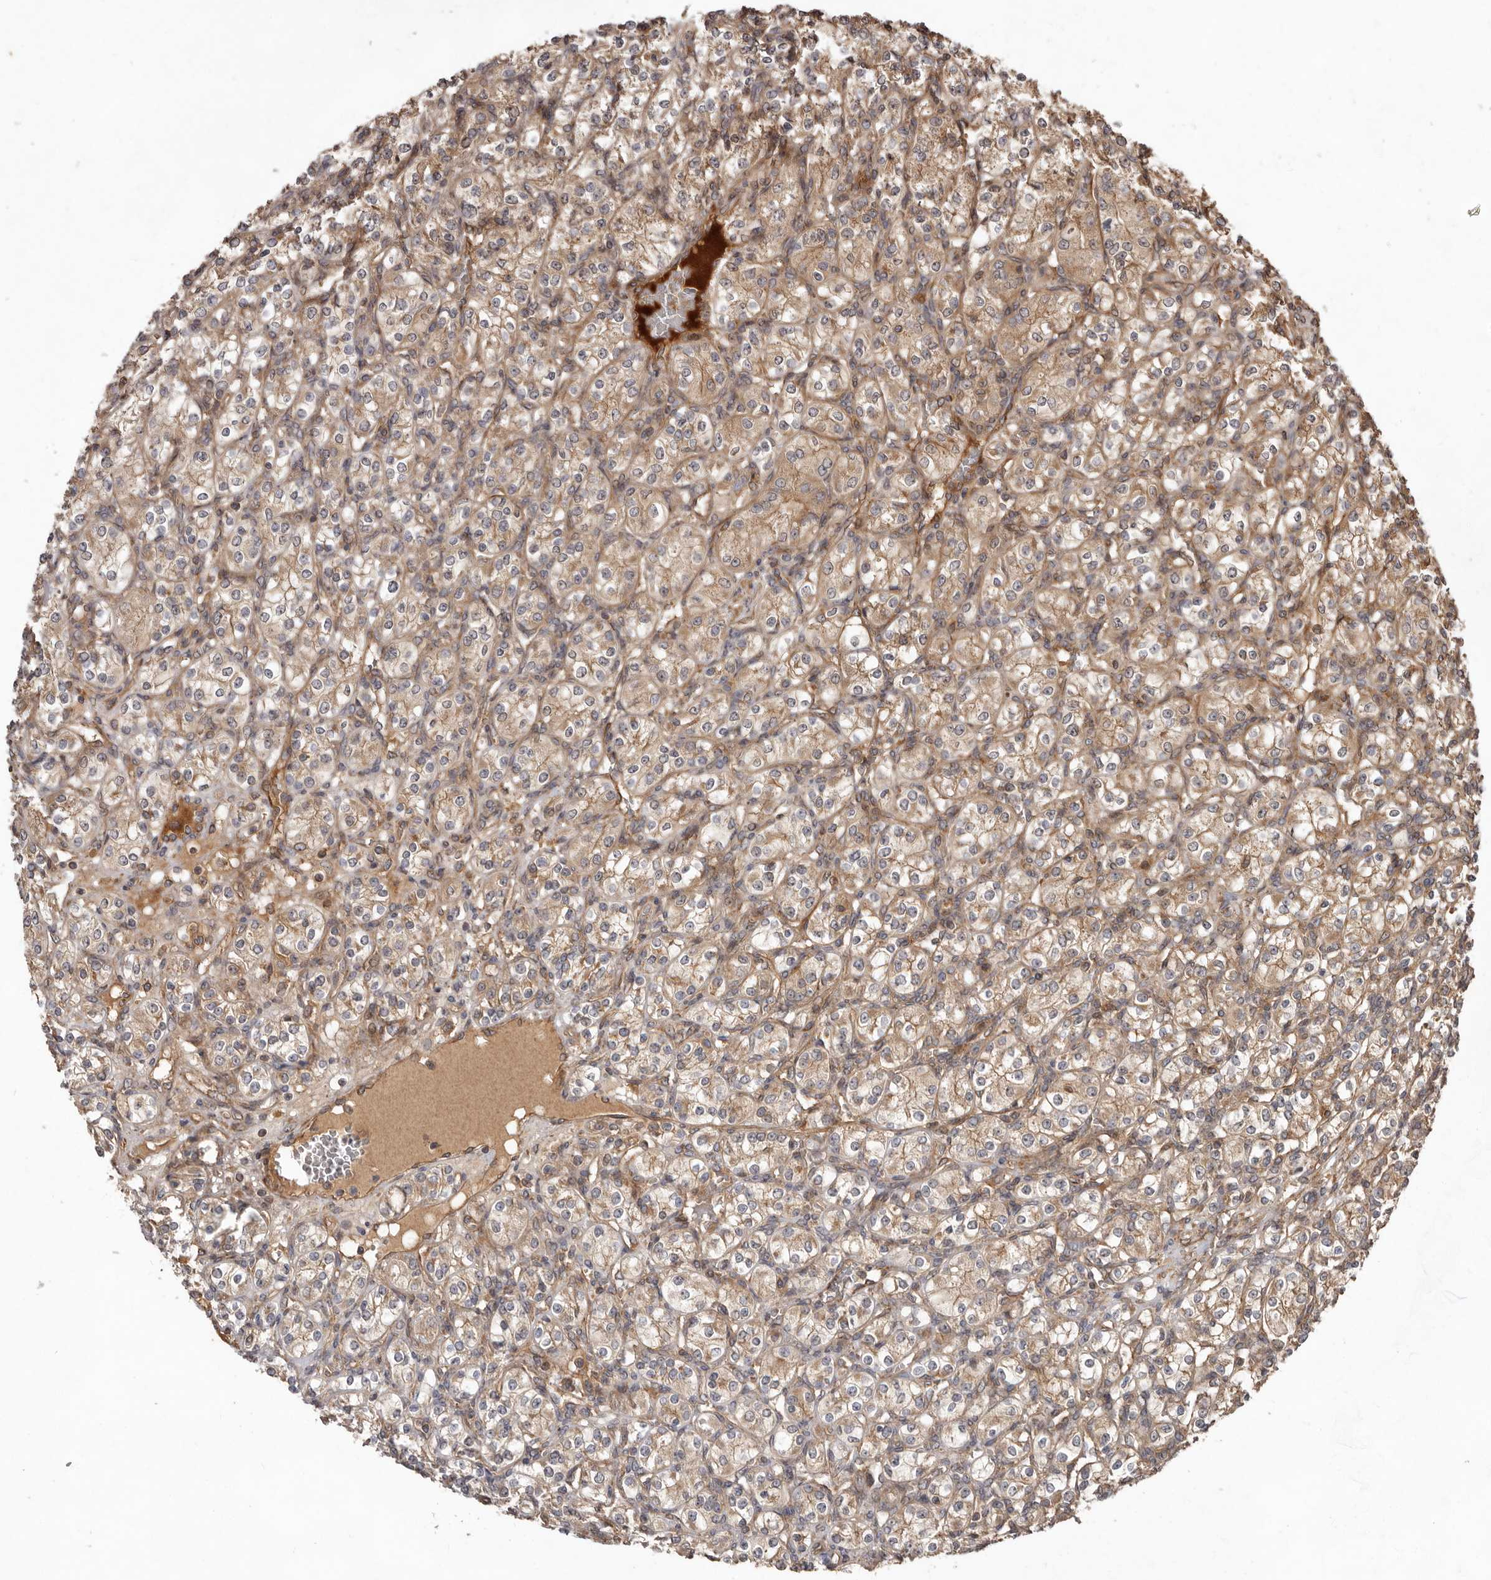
{"staining": {"intensity": "weak", "quantity": ">75%", "location": "cytoplasmic/membranous"}, "tissue": "renal cancer", "cell_type": "Tumor cells", "image_type": "cancer", "snomed": [{"axis": "morphology", "description": "Adenocarcinoma, NOS"}, {"axis": "topography", "description": "Kidney"}], "caption": "A brown stain labels weak cytoplasmic/membranous expression of a protein in human renal adenocarcinoma tumor cells.", "gene": "STK36", "patient": {"sex": "male", "age": 77}}